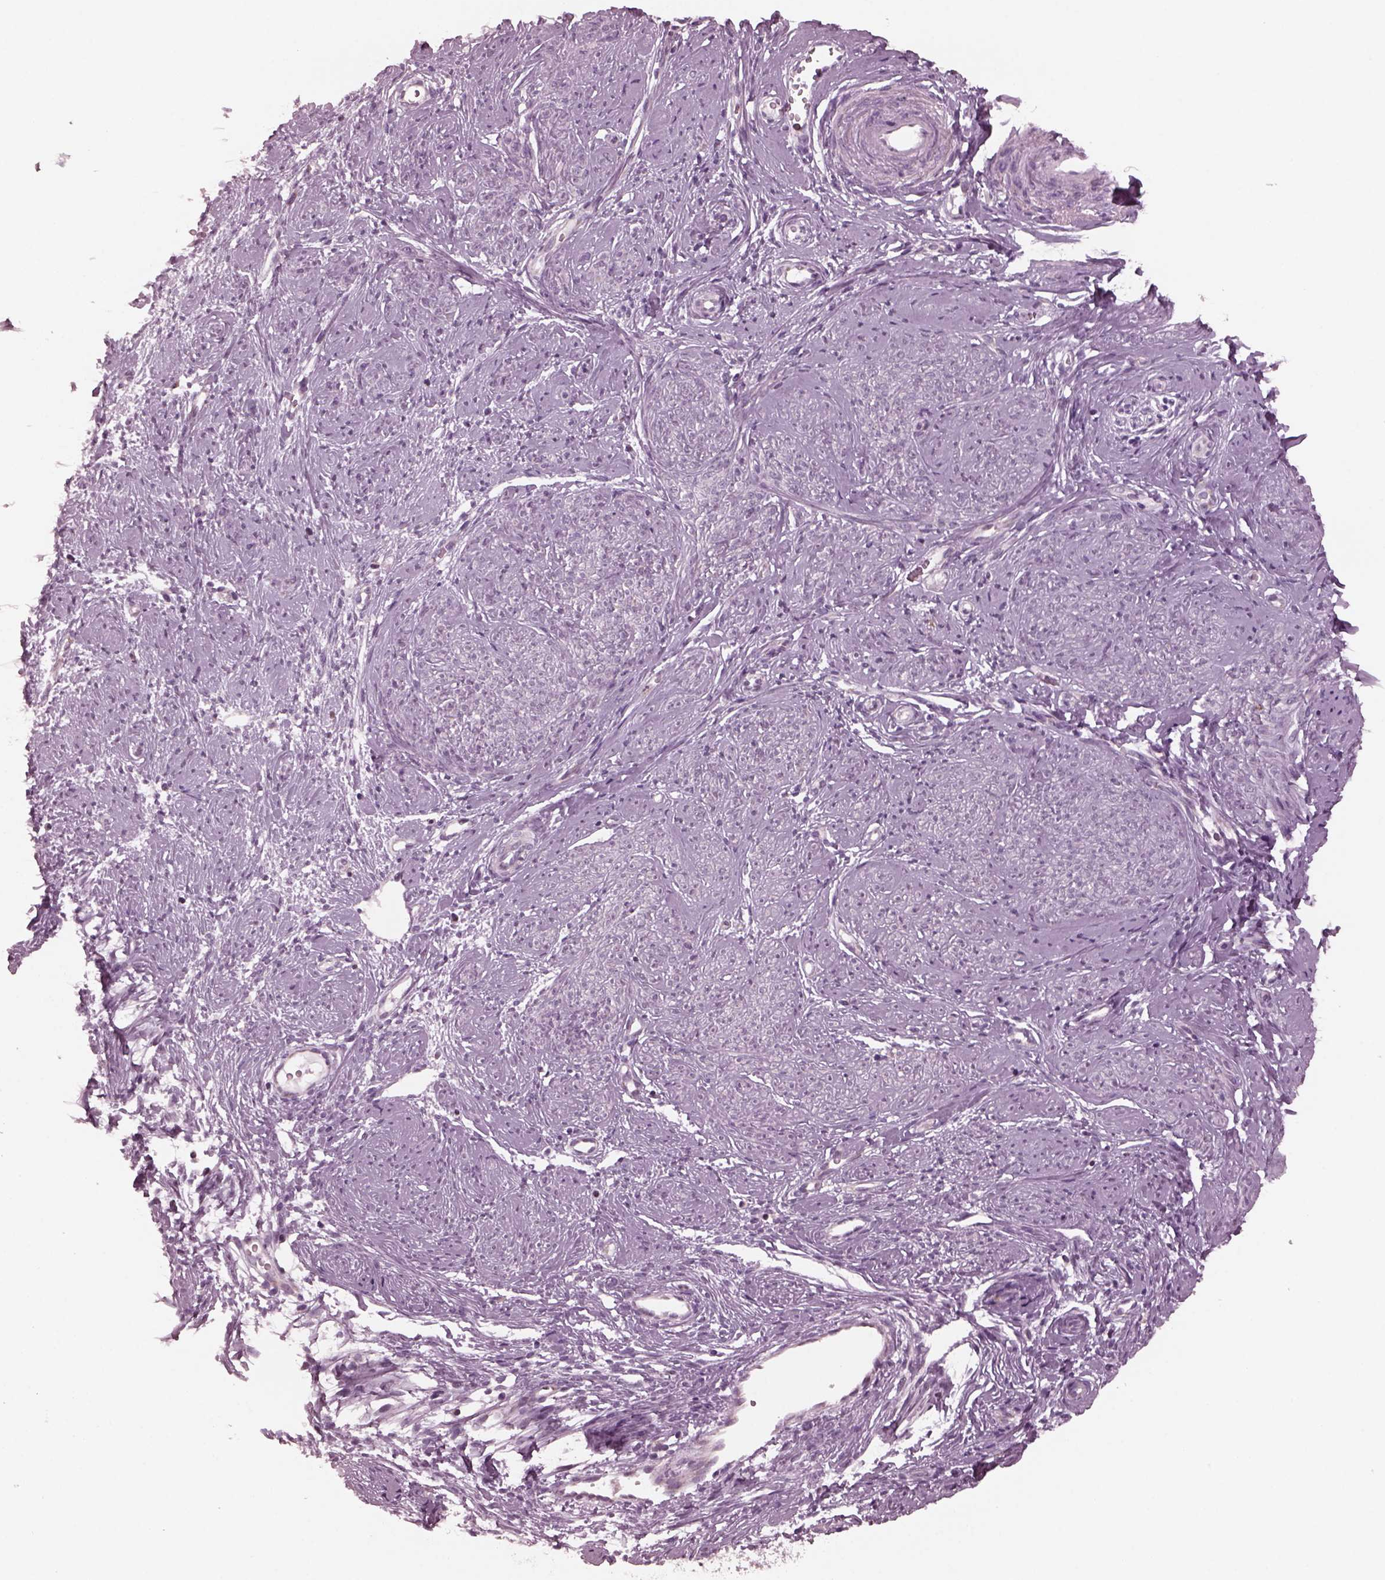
{"staining": {"intensity": "negative", "quantity": "none", "location": "none"}, "tissue": "smooth muscle", "cell_type": "Smooth muscle cells", "image_type": "normal", "snomed": [{"axis": "morphology", "description": "Normal tissue, NOS"}, {"axis": "topography", "description": "Smooth muscle"}], "caption": "Immunohistochemistry image of normal smooth muscle: human smooth muscle stained with DAB exhibits no significant protein positivity in smooth muscle cells.", "gene": "CELSR3", "patient": {"sex": "female", "age": 48}}